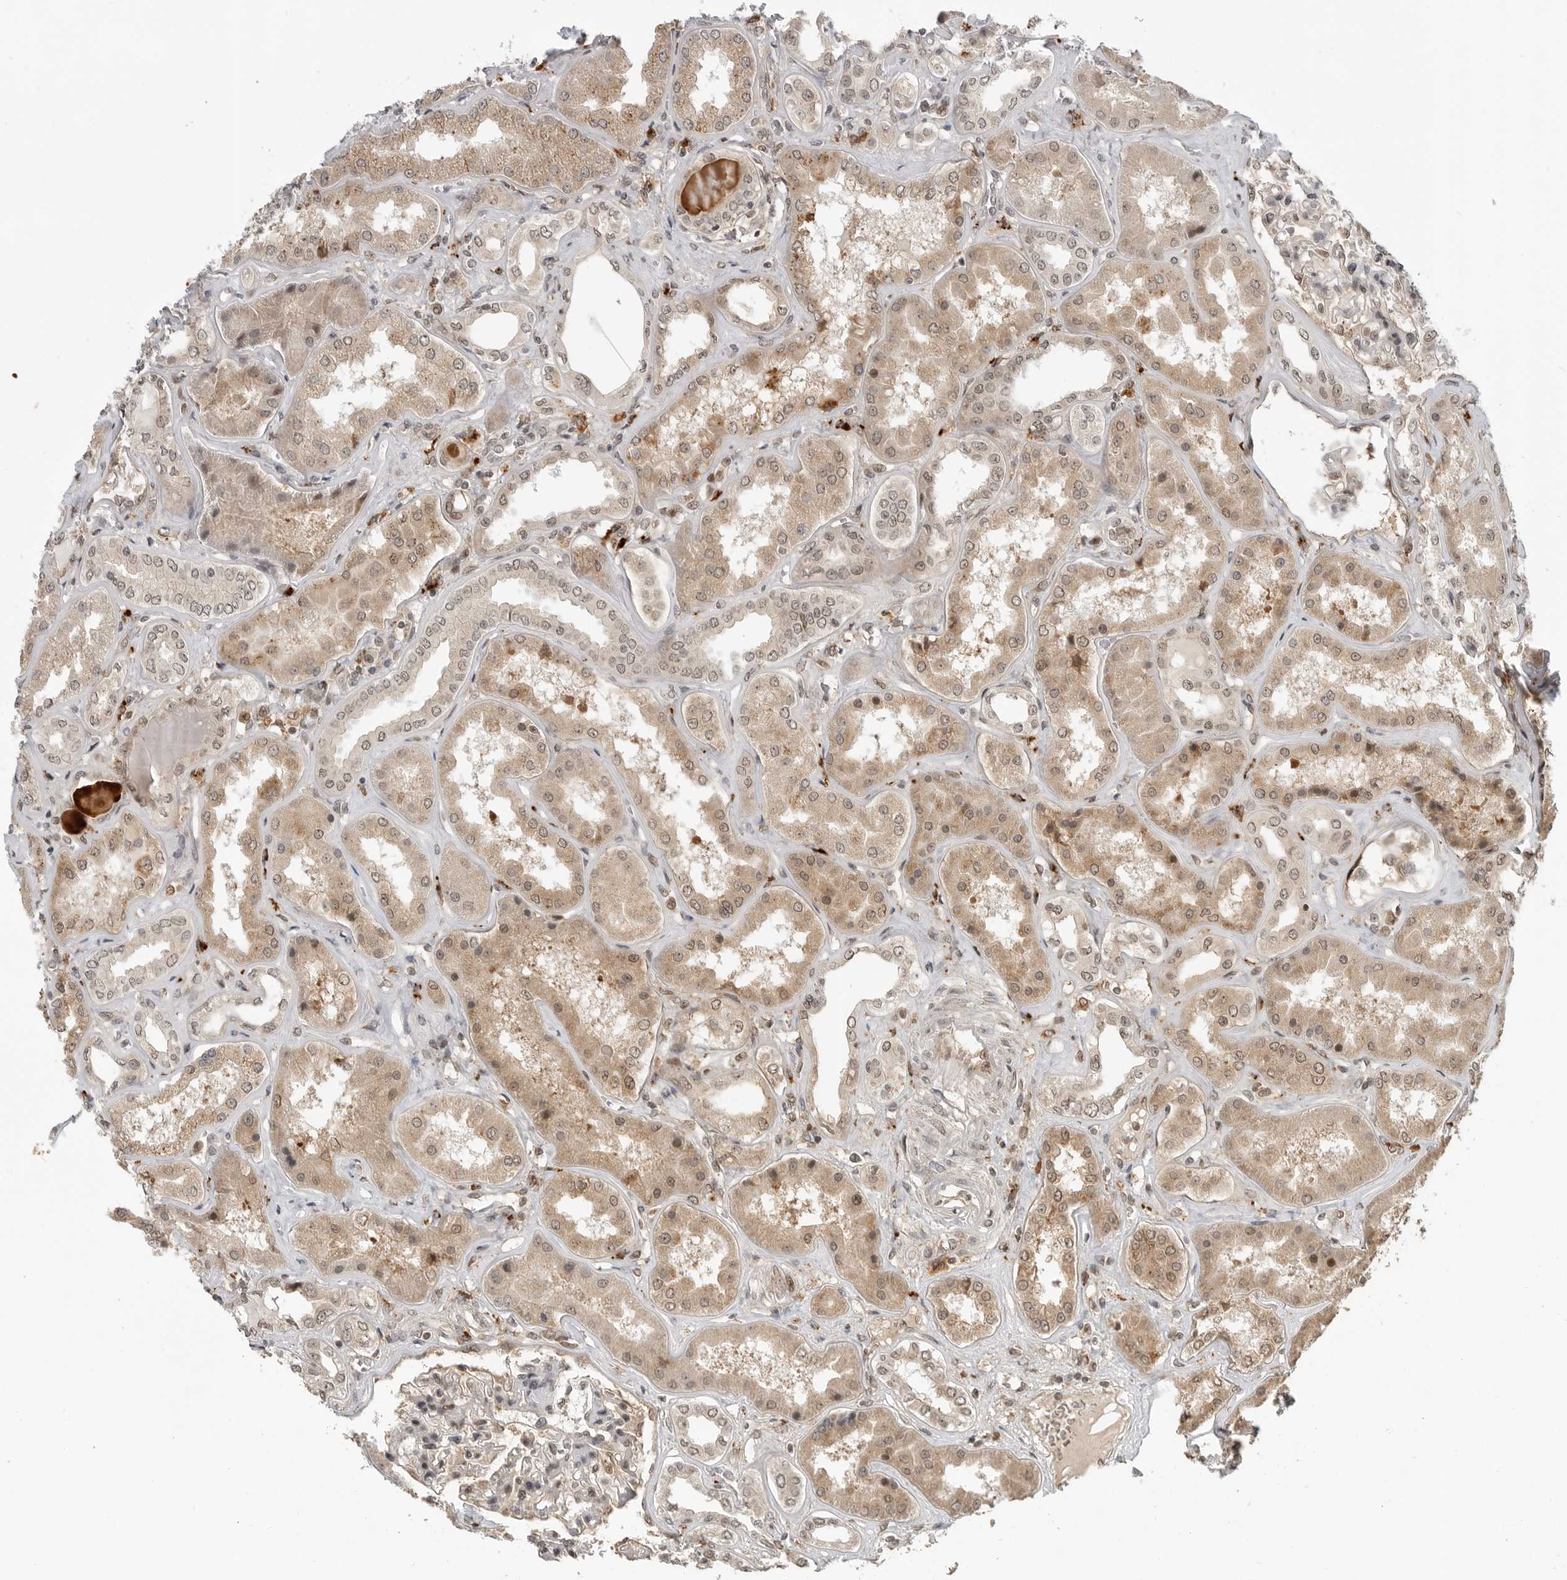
{"staining": {"intensity": "strong", "quantity": "25%-75%", "location": "cytoplasmic/membranous,nuclear"}, "tissue": "kidney", "cell_type": "Cells in glomeruli", "image_type": "normal", "snomed": [{"axis": "morphology", "description": "Normal tissue, NOS"}, {"axis": "topography", "description": "Kidney"}], "caption": "There is high levels of strong cytoplasmic/membranous,nuclear positivity in cells in glomeruli of unremarkable kidney, as demonstrated by immunohistochemical staining (brown color).", "gene": "BMP2K", "patient": {"sex": "female", "age": 56}}